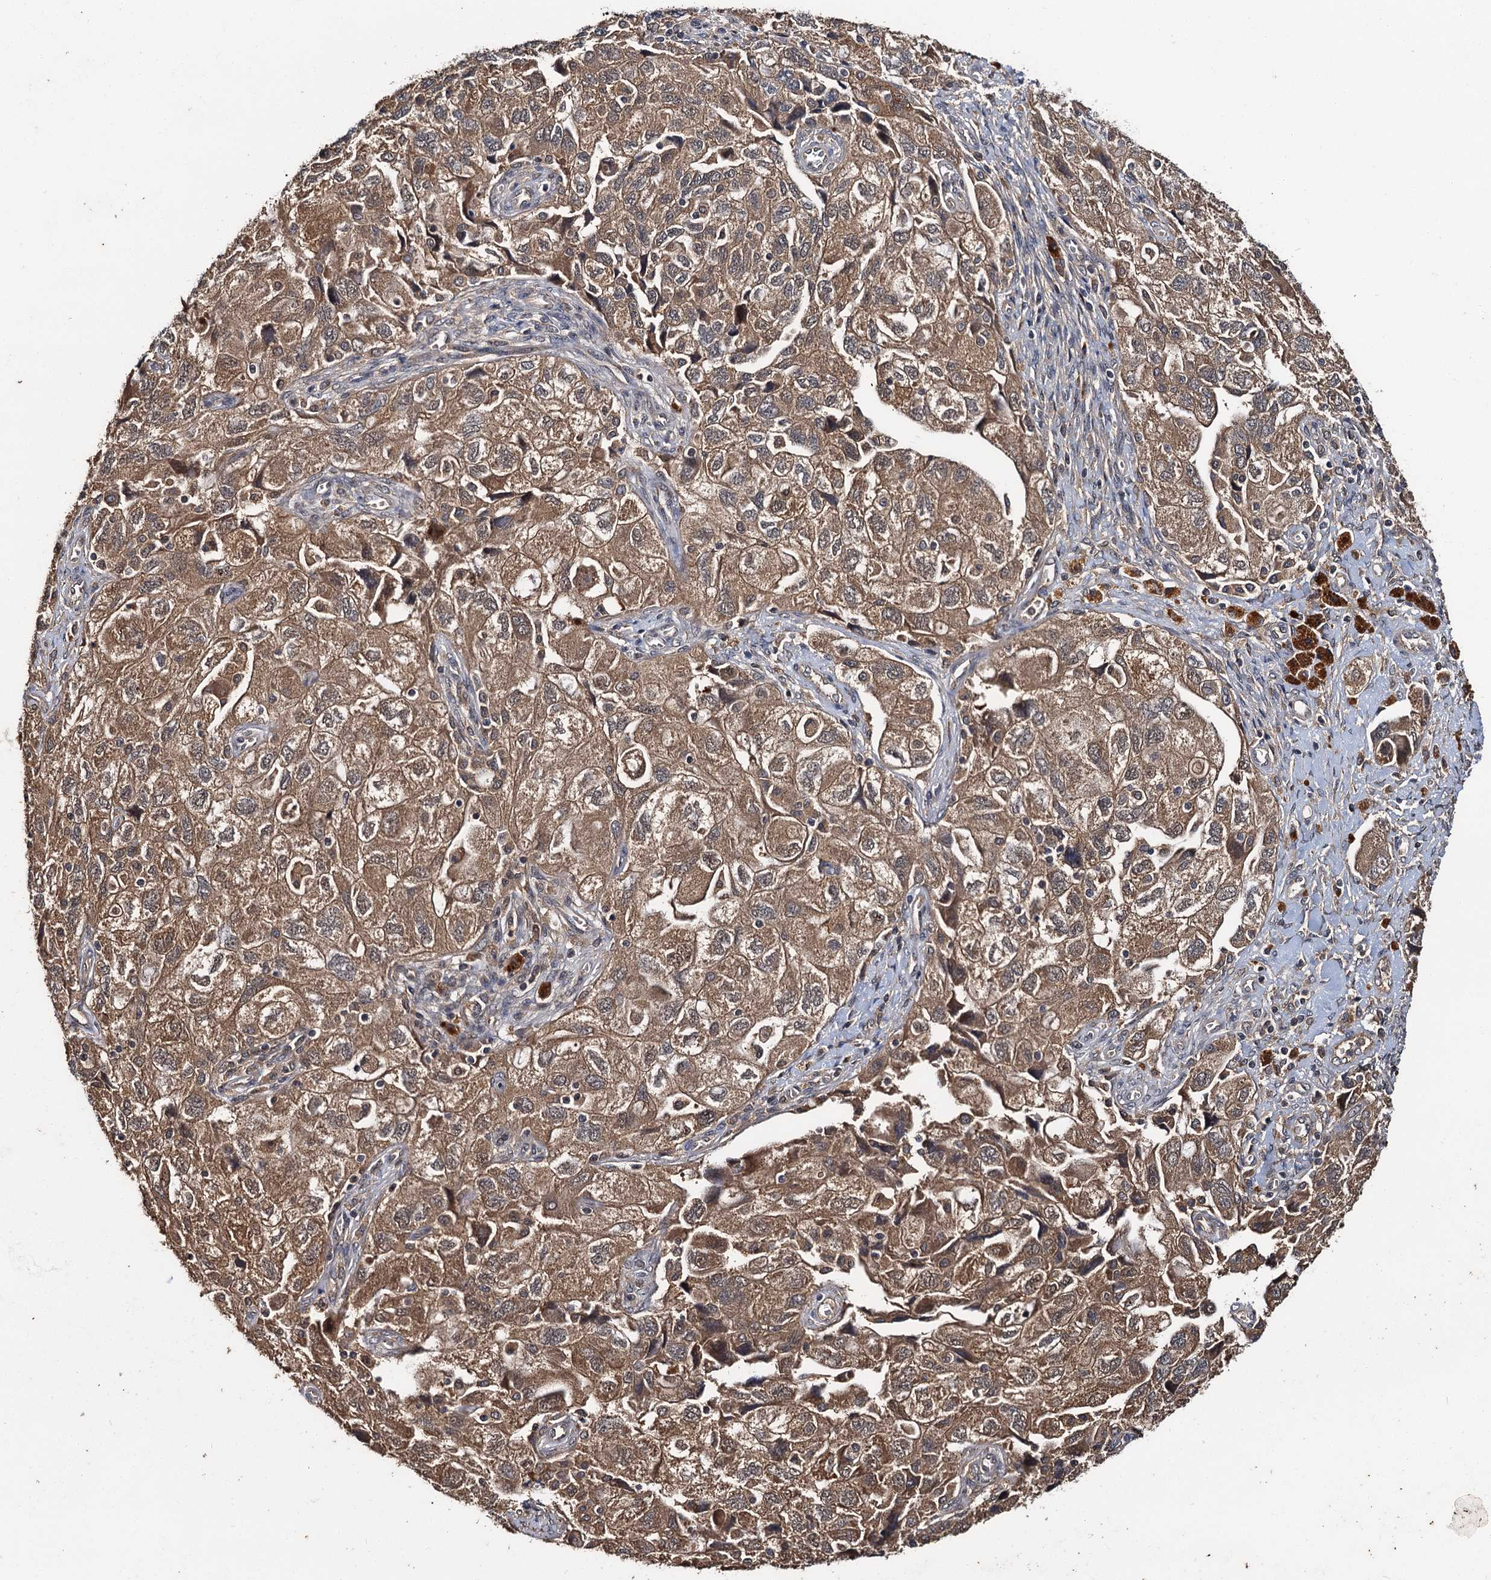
{"staining": {"intensity": "moderate", "quantity": ">75%", "location": "cytoplasmic/membranous"}, "tissue": "ovarian cancer", "cell_type": "Tumor cells", "image_type": "cancer", "snomed": [{"axis": "morphology", "description": "Carcinoma, NOS"}, {"axis": "morphology", "description": "Cystadenocarcinoma, serous, NOS"}, {"axis": "topography", "description": "Ovary"}], "caption": "A medium amount of moderate cytoplasmic/membranous positivity is seen in approximately >75% of tumor cells in carcinoma (ovarian) tissue.", "gene": "SLC46A3", "patient": {"sex": "female", "age": 69}}